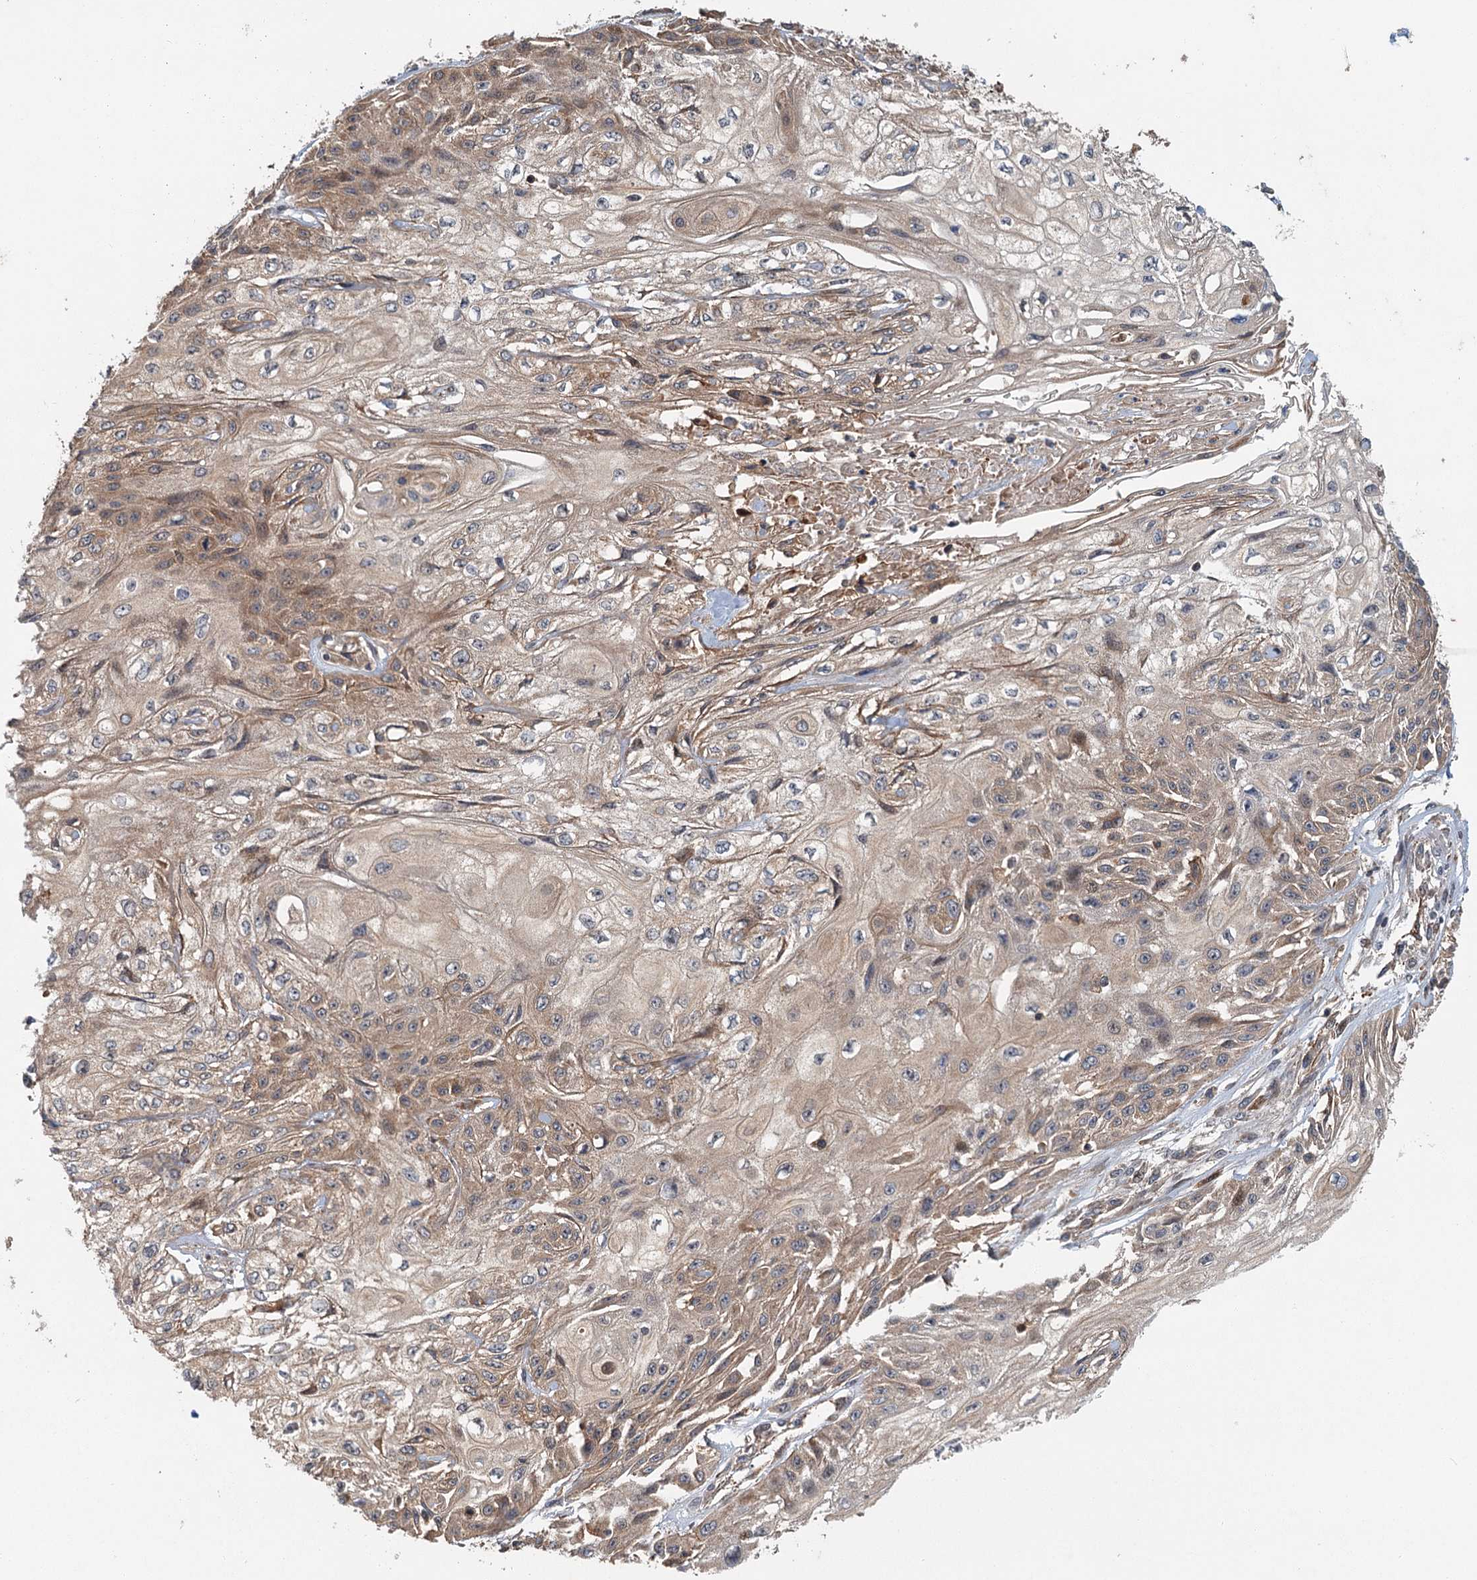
{"staining": {"intensity": "moderate", "quantity": ">75%", "location": "cytoplasmic/membranous"}, "tissue": "skin cancer", "cell_type": "Tumor cells", "image_type": "cancer", "snomed": [{"axis": "morphology", "description": "Squamous cell carcinoma, NOS"}, {"axis": "morphology", "description": "Squamous cell carcinoma, metastatic, NOS"}, {"axis": "topography", "description": "Skin"}, {"axis": "topography", "description": "Lymph node"}], "caption": "Tumor cells exhibit moderate cytoplasmic/membranous positivity in approximately >75% of cells in skin squamous cell carcinoma.", "gene": "ZNF527", "patient": {"sex": "male", "age": 75}}